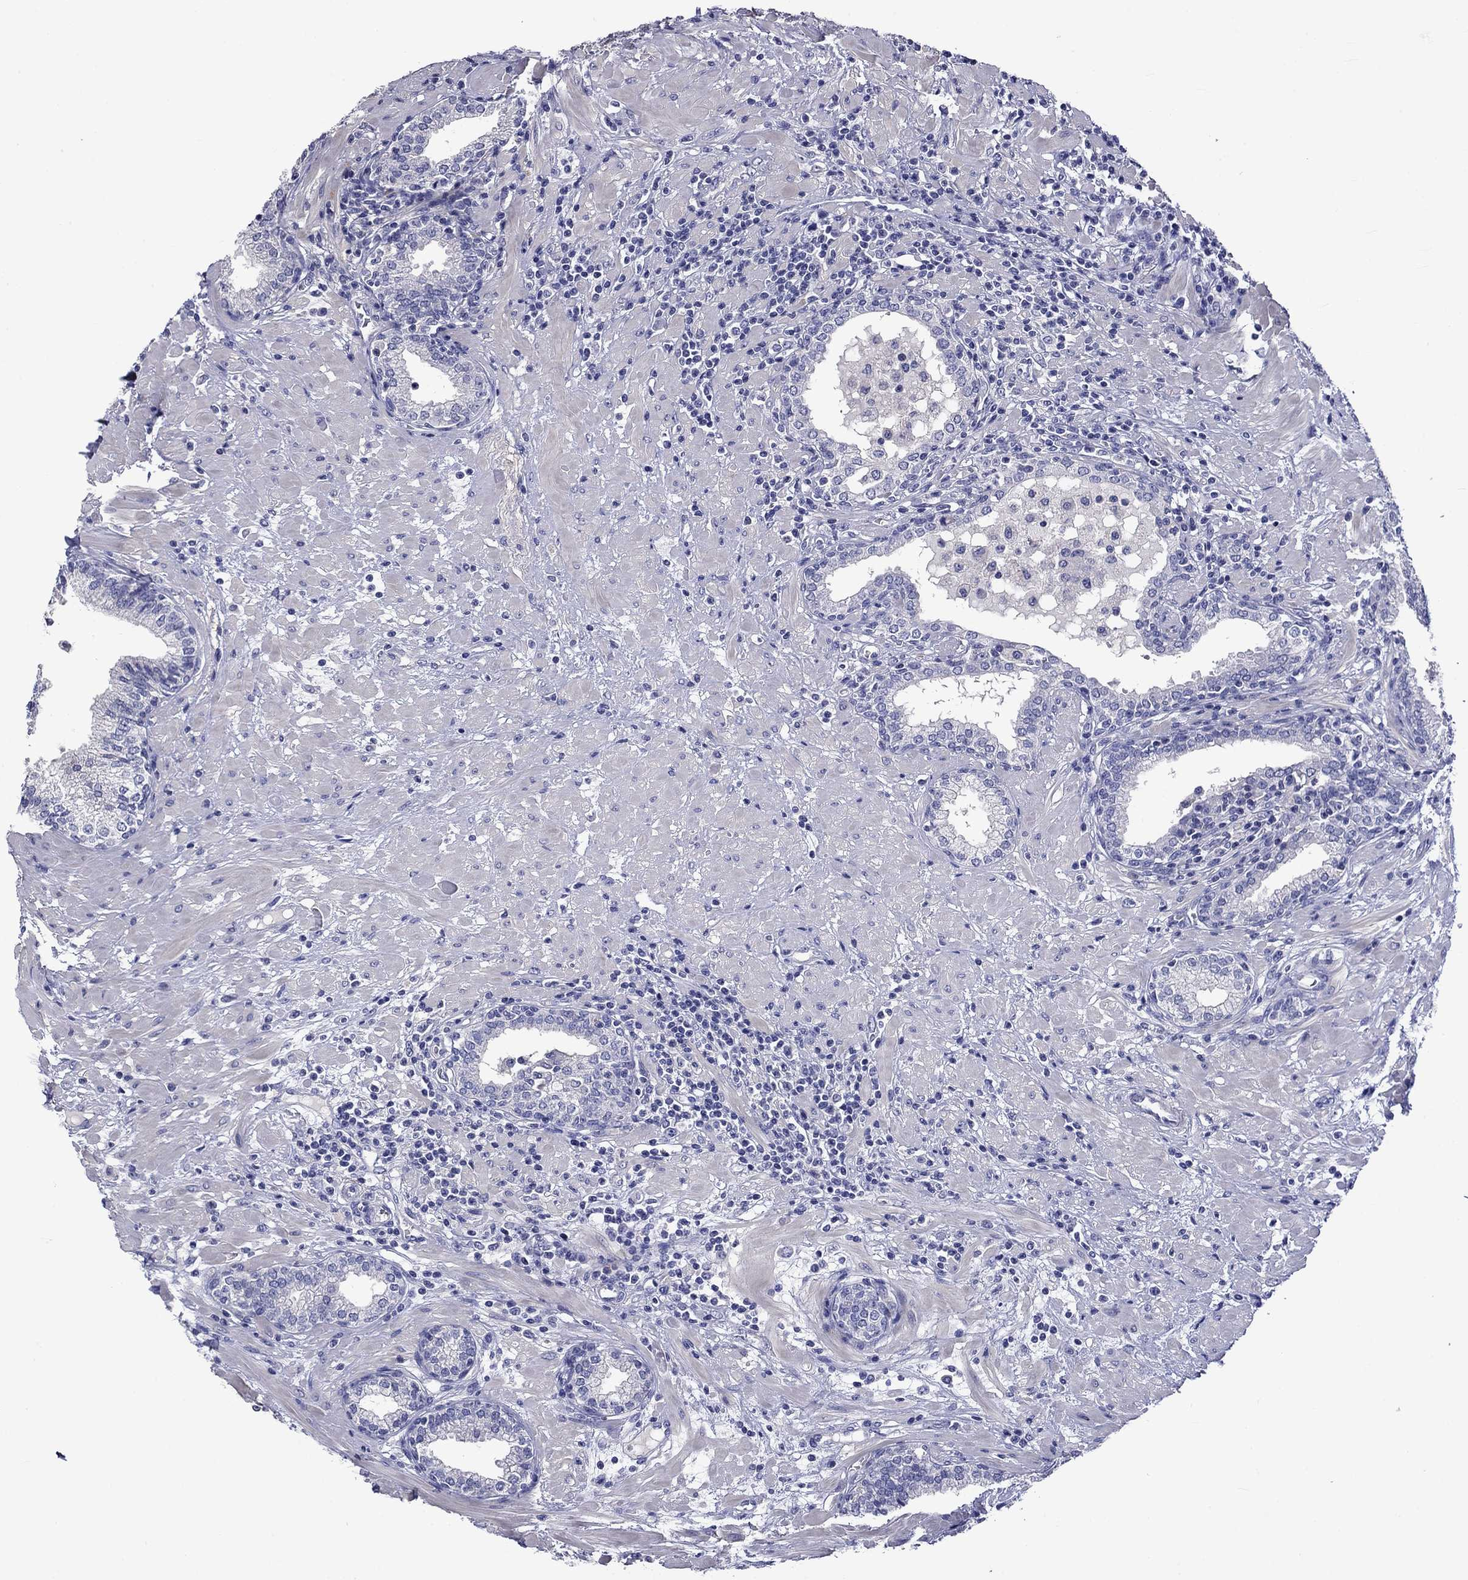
{"staining": {"intensity": "negative", "quantity": "none", "location": "none"}, "tissue": "prostate", "cell_type": "Glandular cells", "image_type": "normal", "snomed": [{"axis": "morphology", "description": "Normal tissue, NOS"}, {"axis": "topography", "description": "Prostate"}], "caption": "The image displays no staining of glandular cells in normal prostate.", "gene": "CNDP1", "patient": {"sex": "male", "age": 64}}